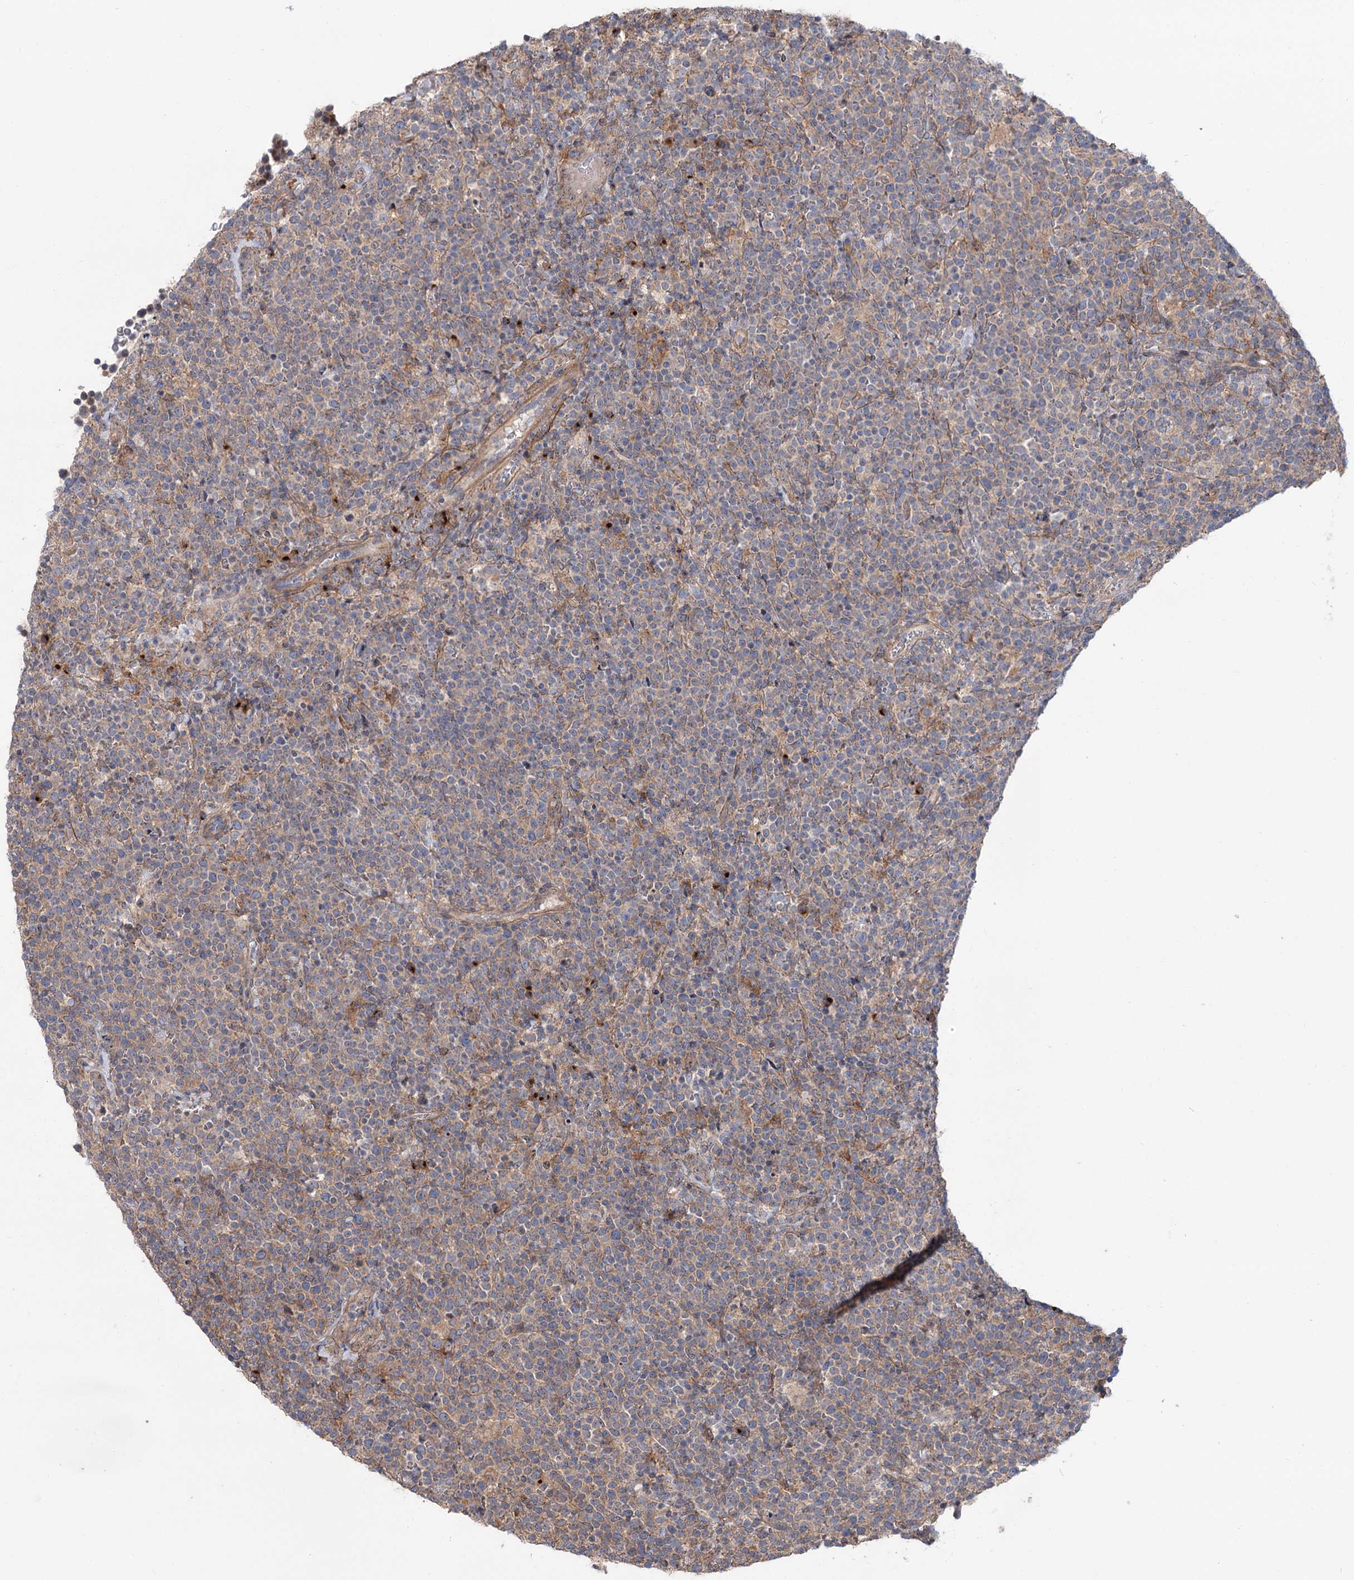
{"staining": {"intensity": "weak", "quantity": "<25%", "location": "cytoplasmic/membranous"}, "tissue": "lymphoma", "cell_type": "Tumor cells", "image_type": "cancer", "snomed": [{"axis": "morphology", "description": "Malignant lymphoma, non-Hodgkin's type, High grade"}, {"axis": "topography", "description": "Lymph node"}], "caption": "The immunohistochemistry (IHC) micrograph has no significant expression in tumor cells of high-grade malignant lymphoma, non-Hodgkin's type tissue.", "gene": "SEC24A", "patient": {"sex": "male", "age": 61}}